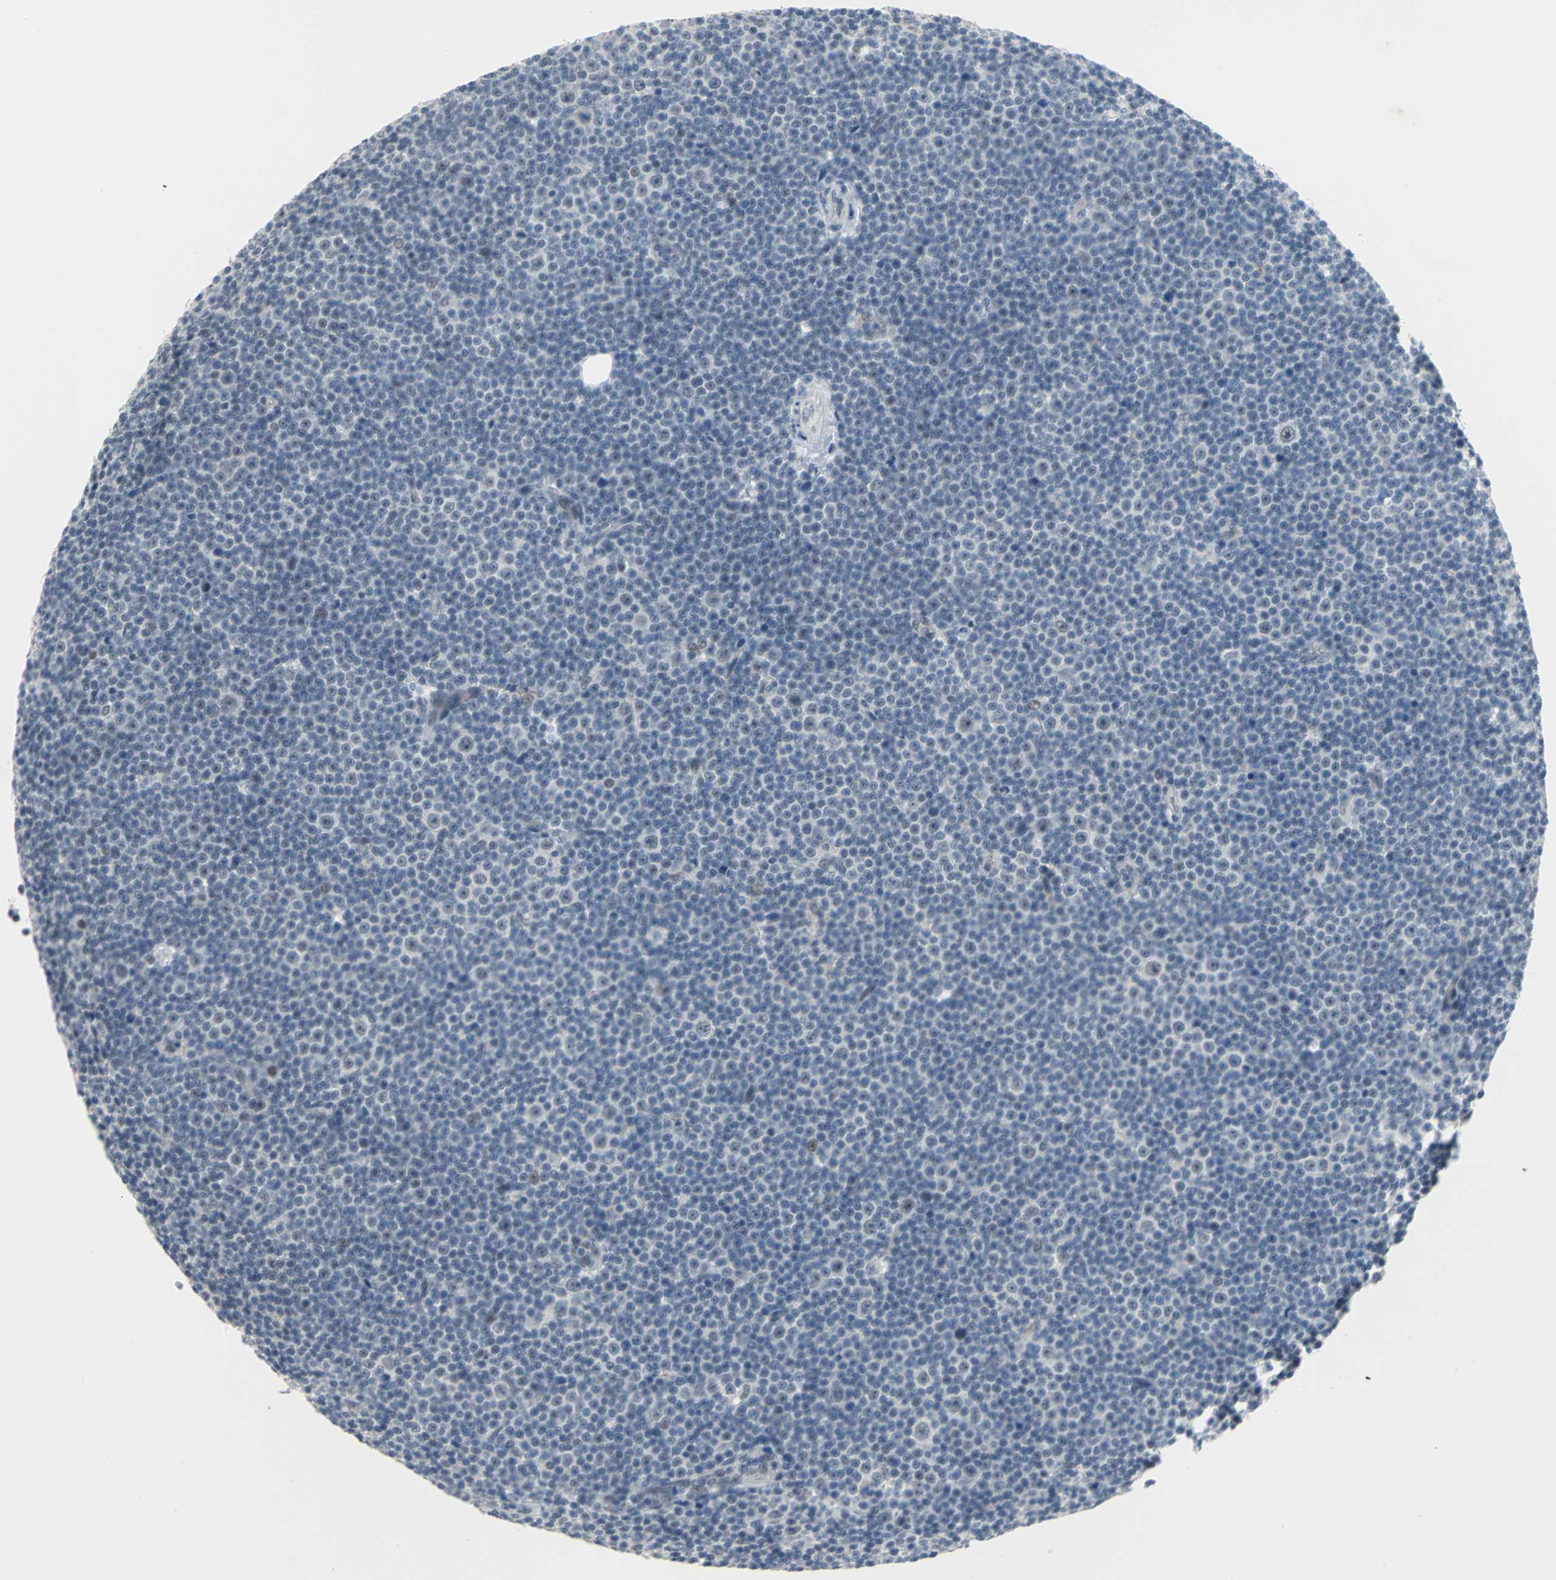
{"staining": {"intensity": "weak", "quantity": "<25%", "location": "nuclear"}, "tissue": "lymphoma", "cell_type": "Tumor cells", "image_type": "cancer", "snomed": [{"axis": "morphology", "description": "Malignant lymphoma, non-Hodgkin's type, Low grade"}, {"axis": "topography", "description": "Lymph node"}], "caption": "High magnification brightfield microscopy of low-grade malignant lymphoma, non-Hodgkin's type stained with DAB (brown) and counterstained with hematoxylin (blue): tumor cells show no significant positivity. (Brightfield microscopy of DAB immunohistochemistry at high magnification).", "gene": "GLI3", "patient": {"sex": "female", "age": 67}}